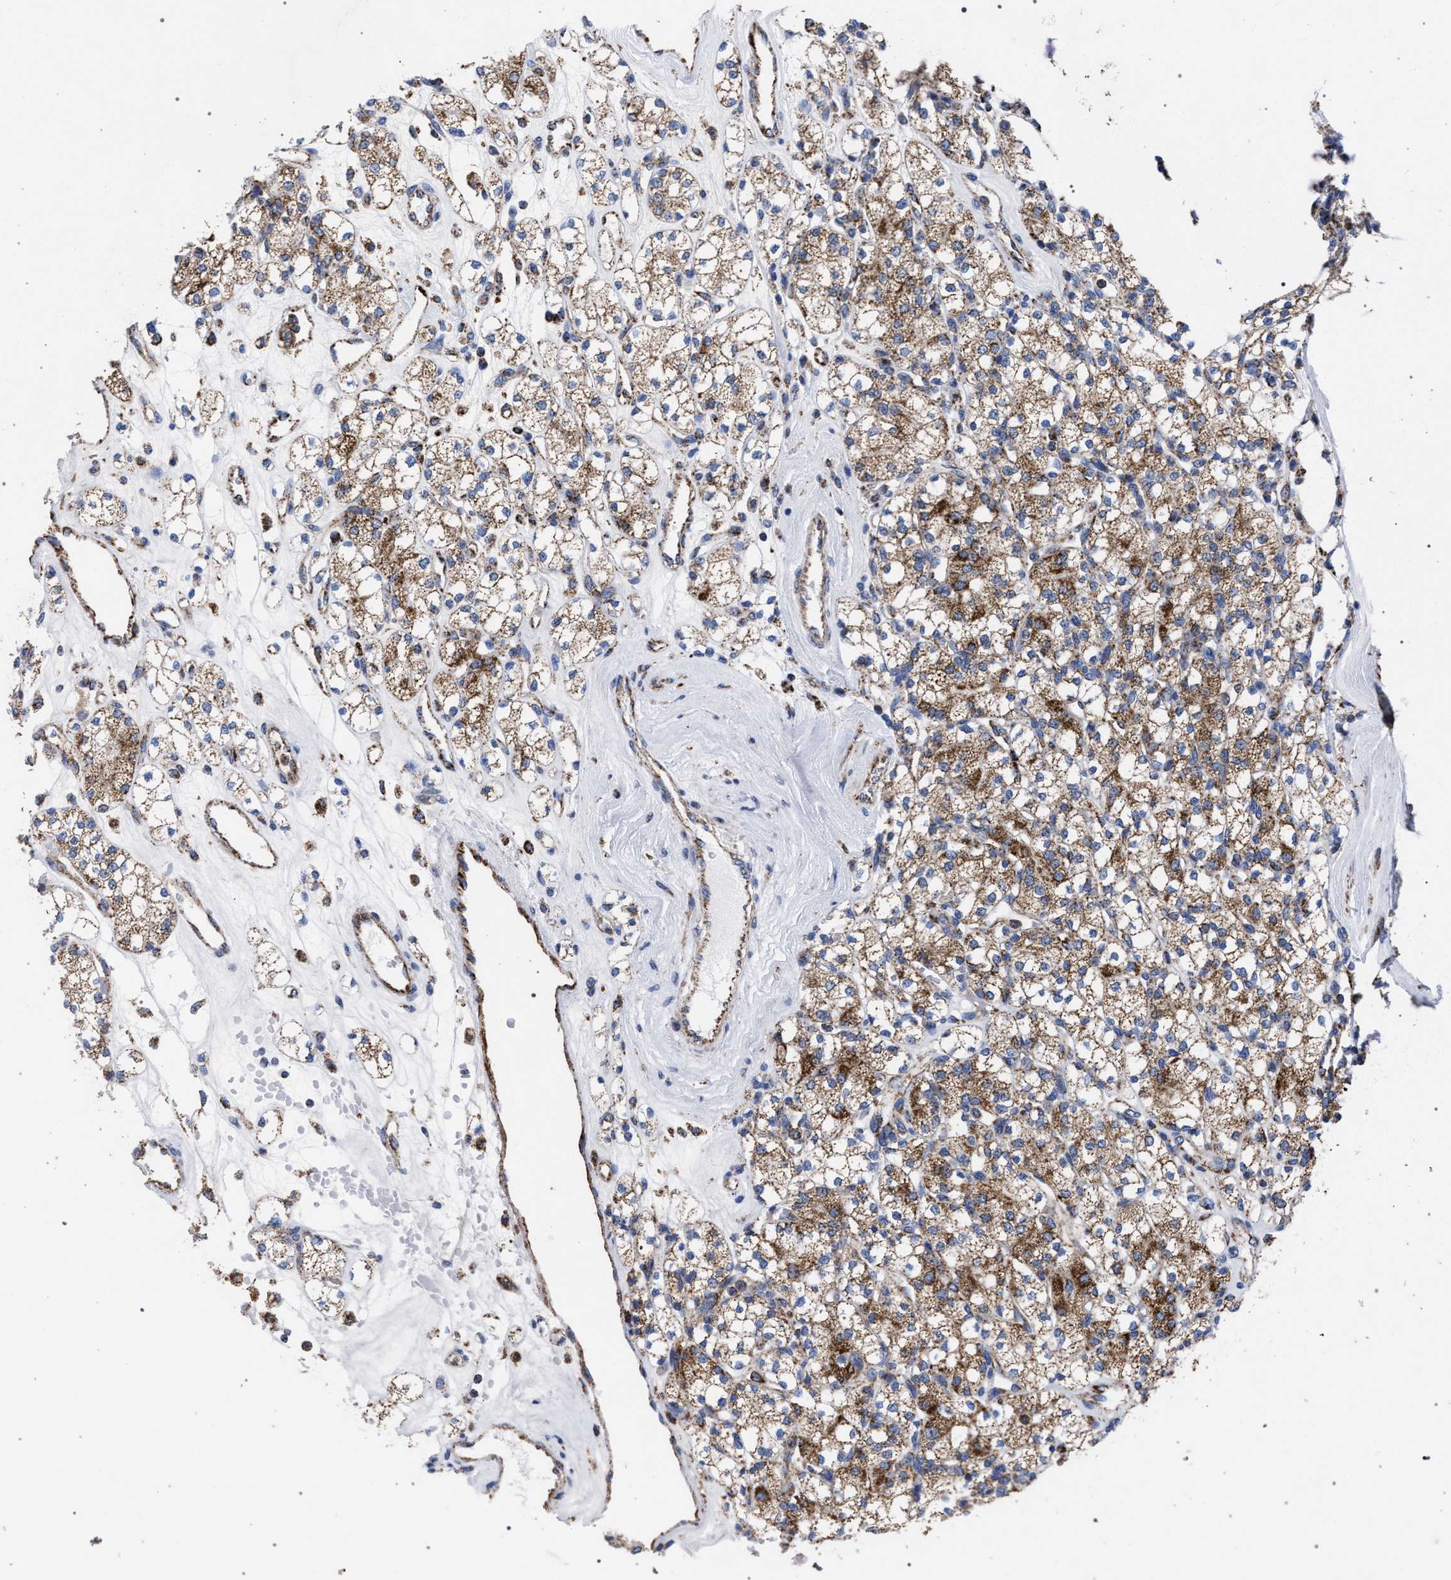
{"staining": {"intensity": "moderate", "quantity": ">75%", "location": "cytoplasmic/membranous"}, "tissue": "renal cancer", "cell_type": "Tumor cells", "image_type": "cancer", "snomed": [{"axis": "morphology", "description": "Adenocarcinoma, NOS"}, {"axis": "topography", "description": "Kidney"}], "caption": "Renal adenocarcinoma tissue demonstrates moderate cytoplasmic/membranous positivity in approximately >75% of tumor cells, visualized by immunohistochemistry.", "gene": "ACADS", "patient": {"sex": "male", "age": 77}}